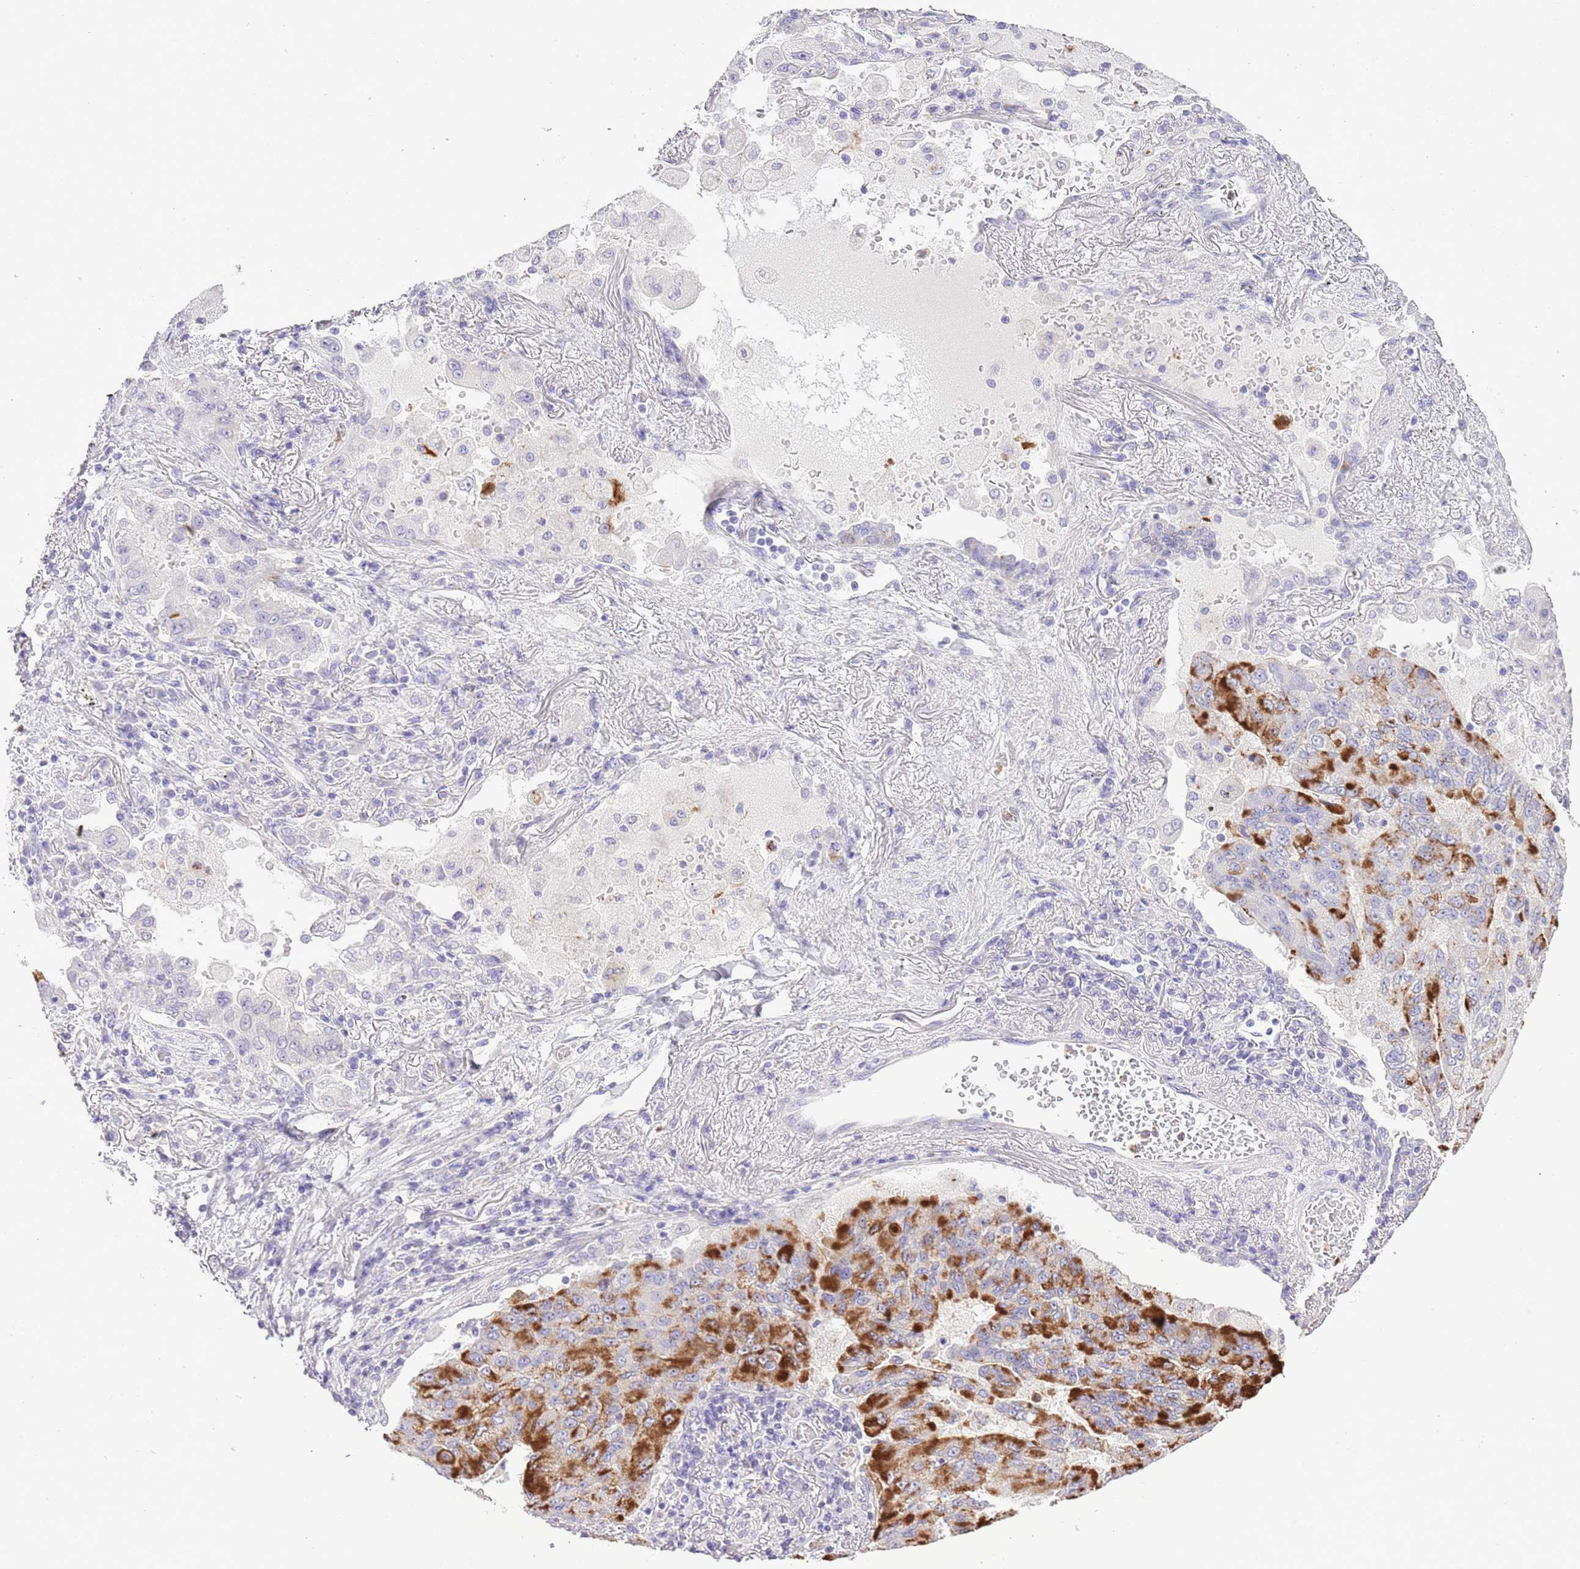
{"staining": {"intensity": "strong", "quantity": "25%-75%", "location": "cytoplasmic/membranous"}, "tissue": "lung cancer", "cell_type": "Tumor cells", "image_type": "cancer", "snomed": [{"axis": "morphology", "description": "Squamous cell carcinoma, NOS"}, {"axis": "topography", "description": "Lung"}], "caption": "Immunohistochemistry (IHC) (DAB) staining of human lung cancer displays strong cytoplasmic/membranous protein positivity in approximately 25%-75% of tumor cells.", "gene": "OR2Z1", "patient": {"sex": "male", "age": 74}}